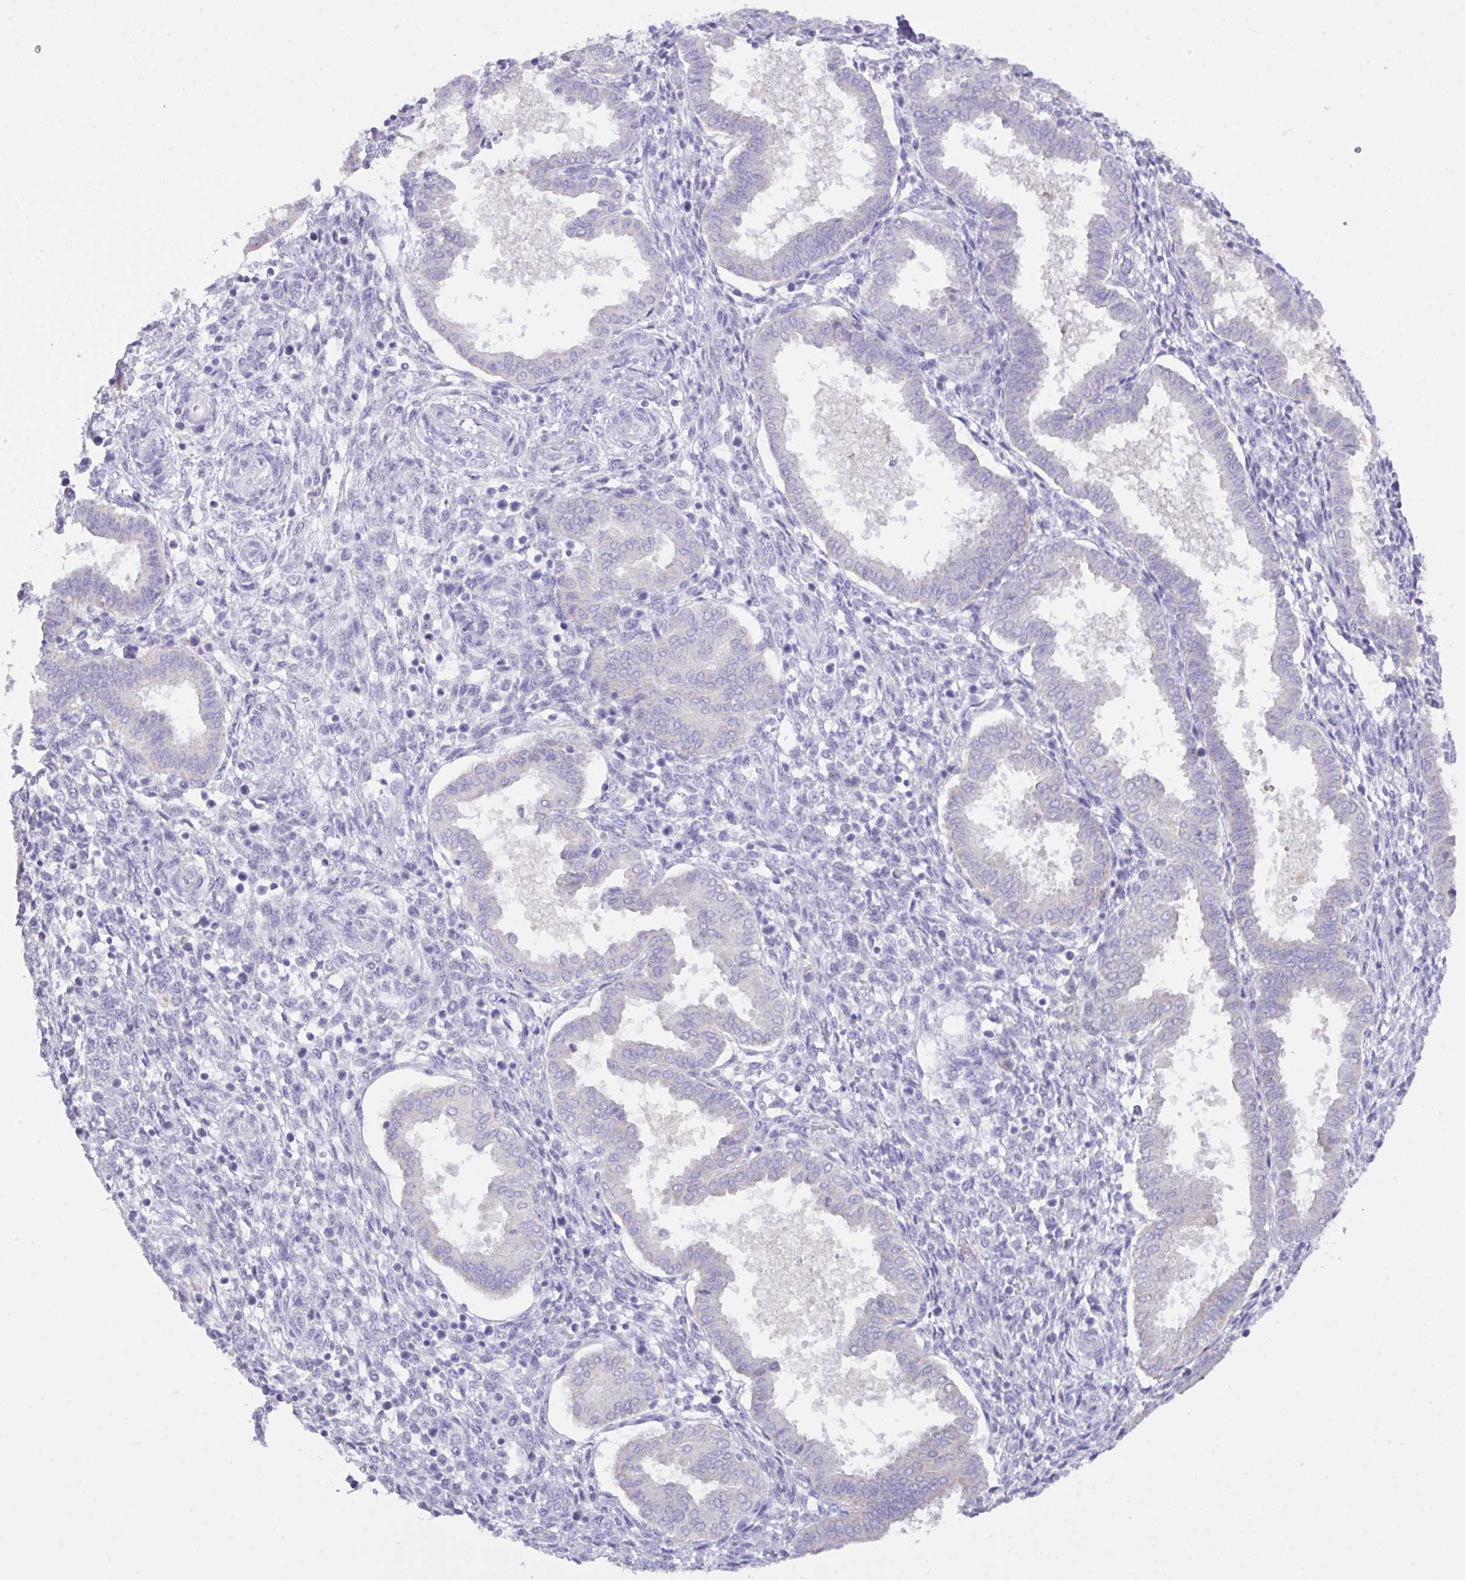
{"staining": {"intensity": "negative", "quantity": "none", "location": "none"}, "tissue": "endometrium", "cell_type": "Cells in endometrial stroma", "image_type": "normal", "snomed": [{"axis": "morphology", "description": "Normal tissue, NOS"}, {"axis": "topography", "description": "Endometrium"}], "caption": "Immunohistochemical staining of normal endometrium shows no significant staining in cells in endometrial stroma.", "gene": "CST11", "patient": {"sex": "female", "age": 24}}